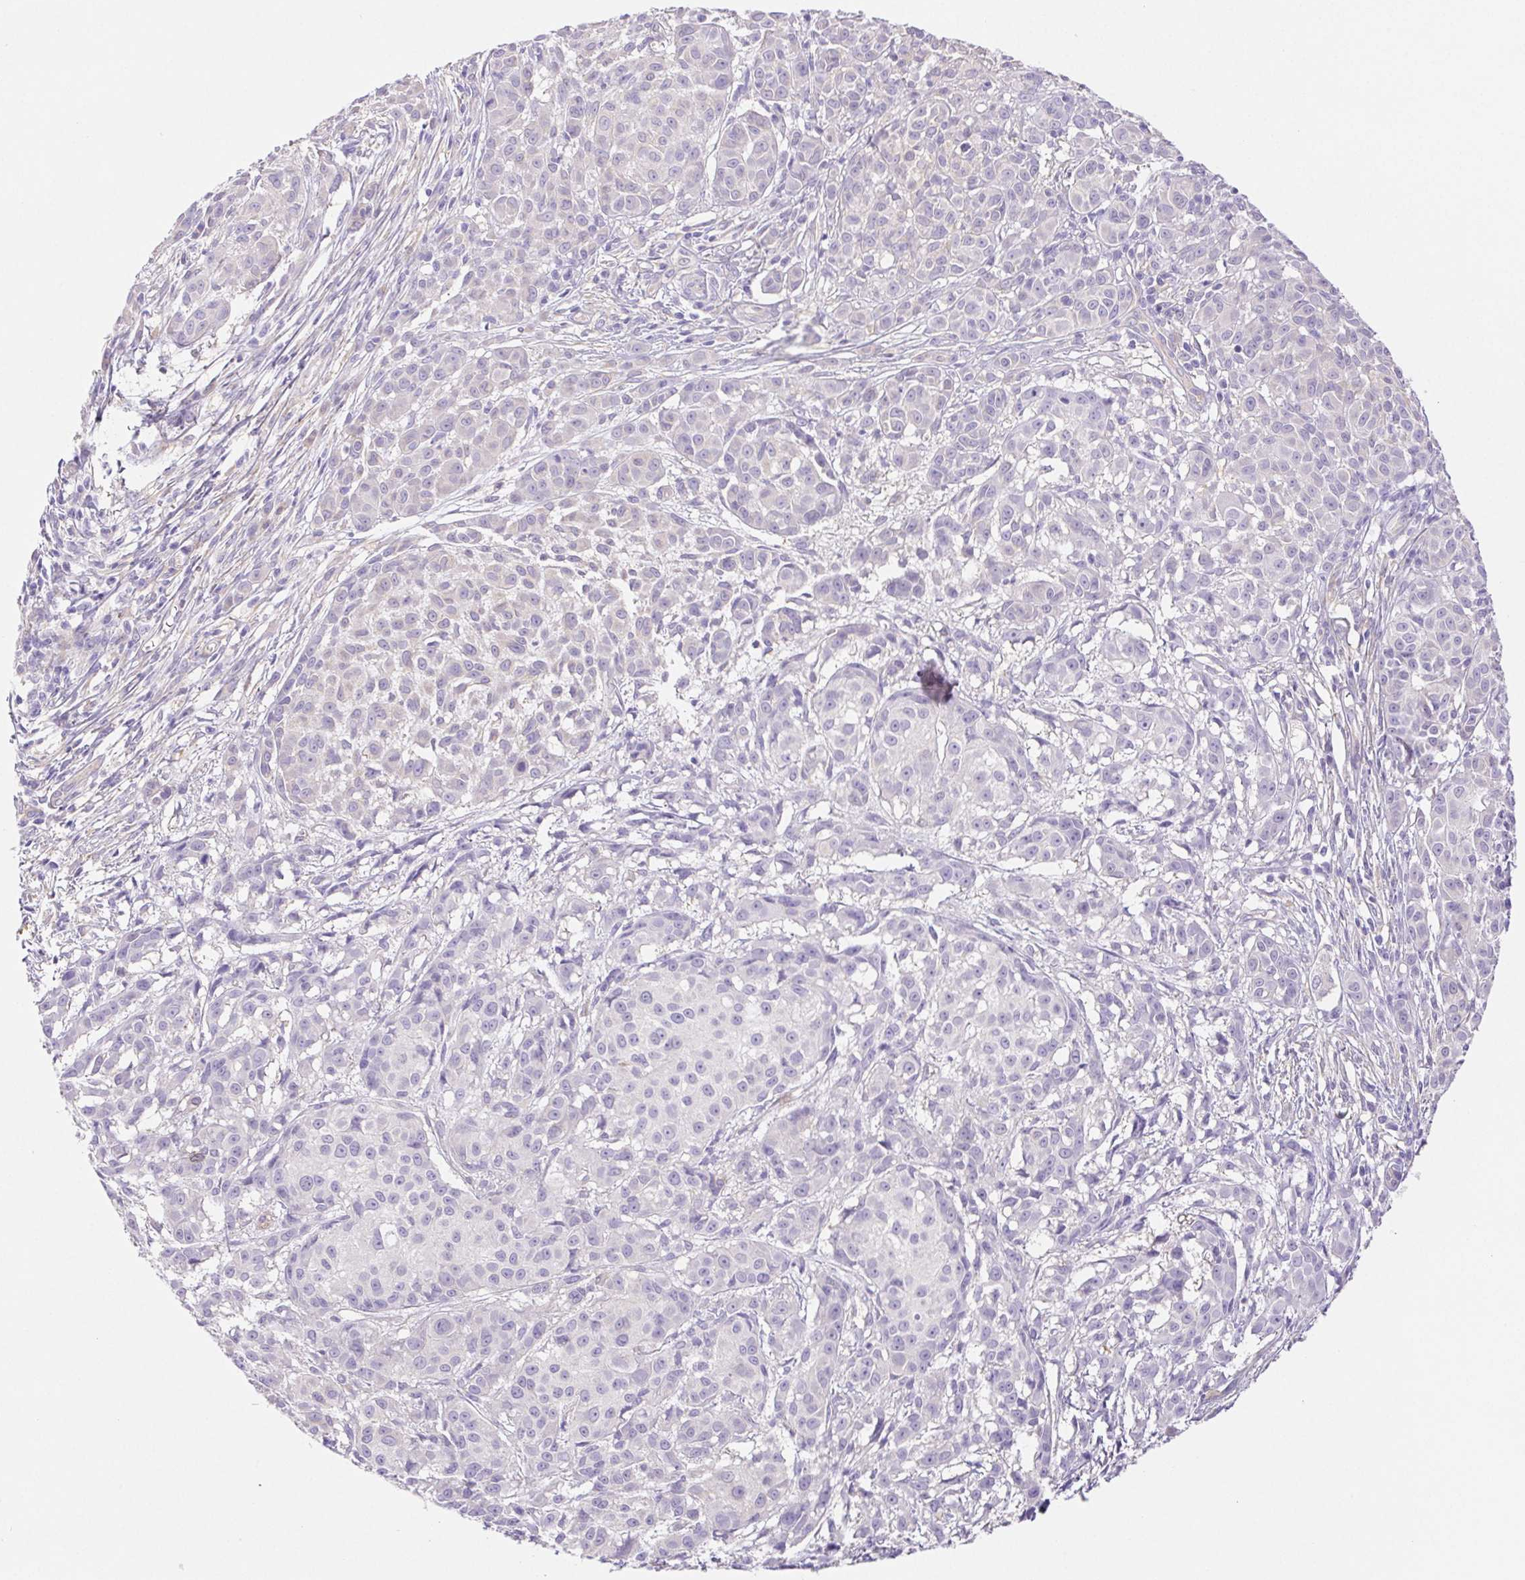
{"staining": {"intensity": "negative", "quantity": "none", "location": "none"}, "tissue": "melanoma", "cell_type": "Tumor cells", "image_type": "cancer", "snomed": [{"axis": "morphology", "description": "Malignant melanoma, NOS"}, {"axis": "topography", "description": "Skin"}], "caption": "Tumor cells show no significant protein staining in malignant melanoma. The staining was performed using DAB to visualize the protein expression in brown, while the nuclei were stained in blue with hematoxylin (Magnification: 20x).", "gene": "PNLIP", "patient": {"sex": "male", "age": 48}}